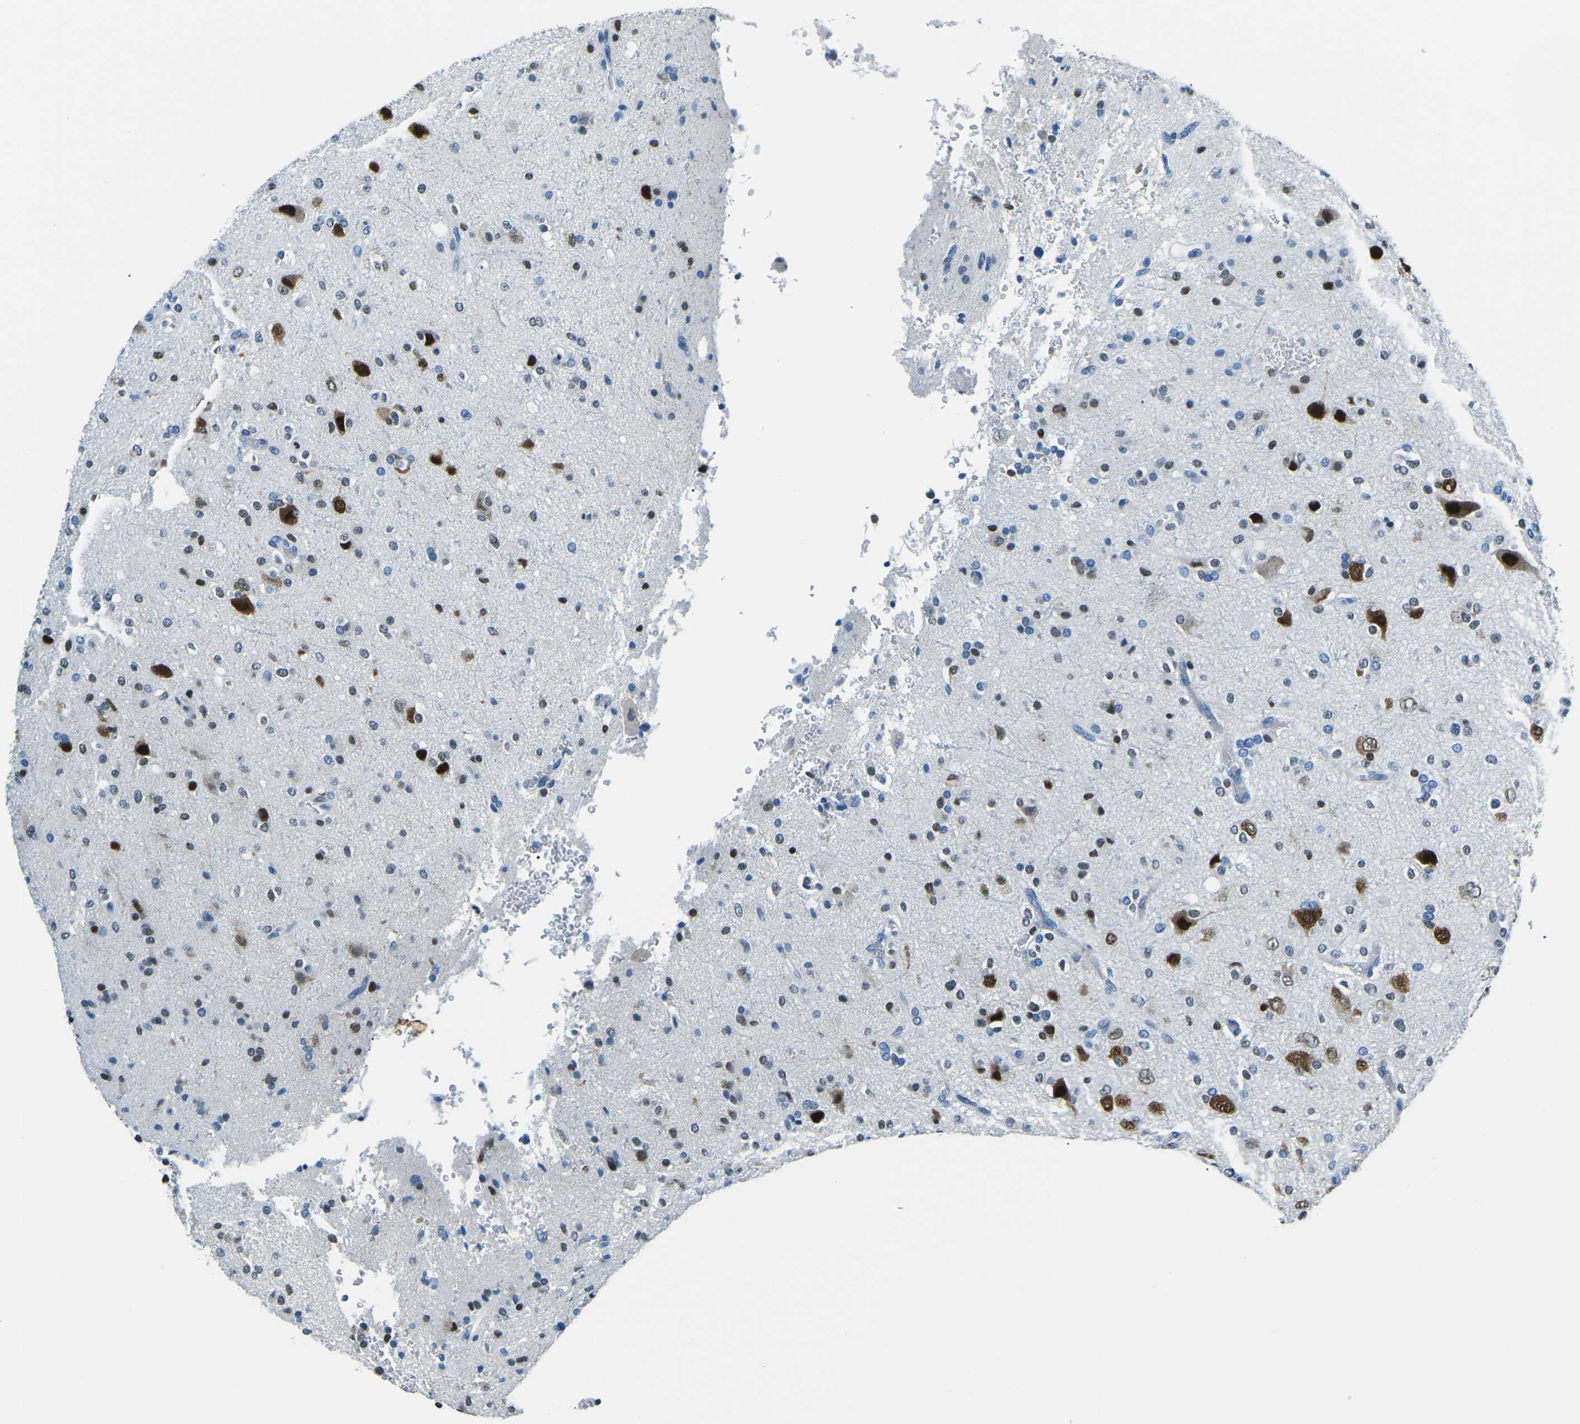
{"staining": {"intensity": "moderate", "quantity": "<25%", "location": "nuclear"}, "tissue": "glioma", "cell_type": "Tumor cells", "image_type": "cancer", "snomed": [{"axis": "morphology", "description": "Glioma, malignant, High grade"}, {"axis": "topography", "description": "Brain"}], "caption": "Immunohistochemistry (IHC) micrograph of neoplastic tissue: human glioma stained using IHC displays low levels of moderate protein expression localized specifically in the nuclear of tumor cells, appearing as a nuclear brown color.", "gene": "CELF2", "patient": {"sex": "male", "age": 47}}